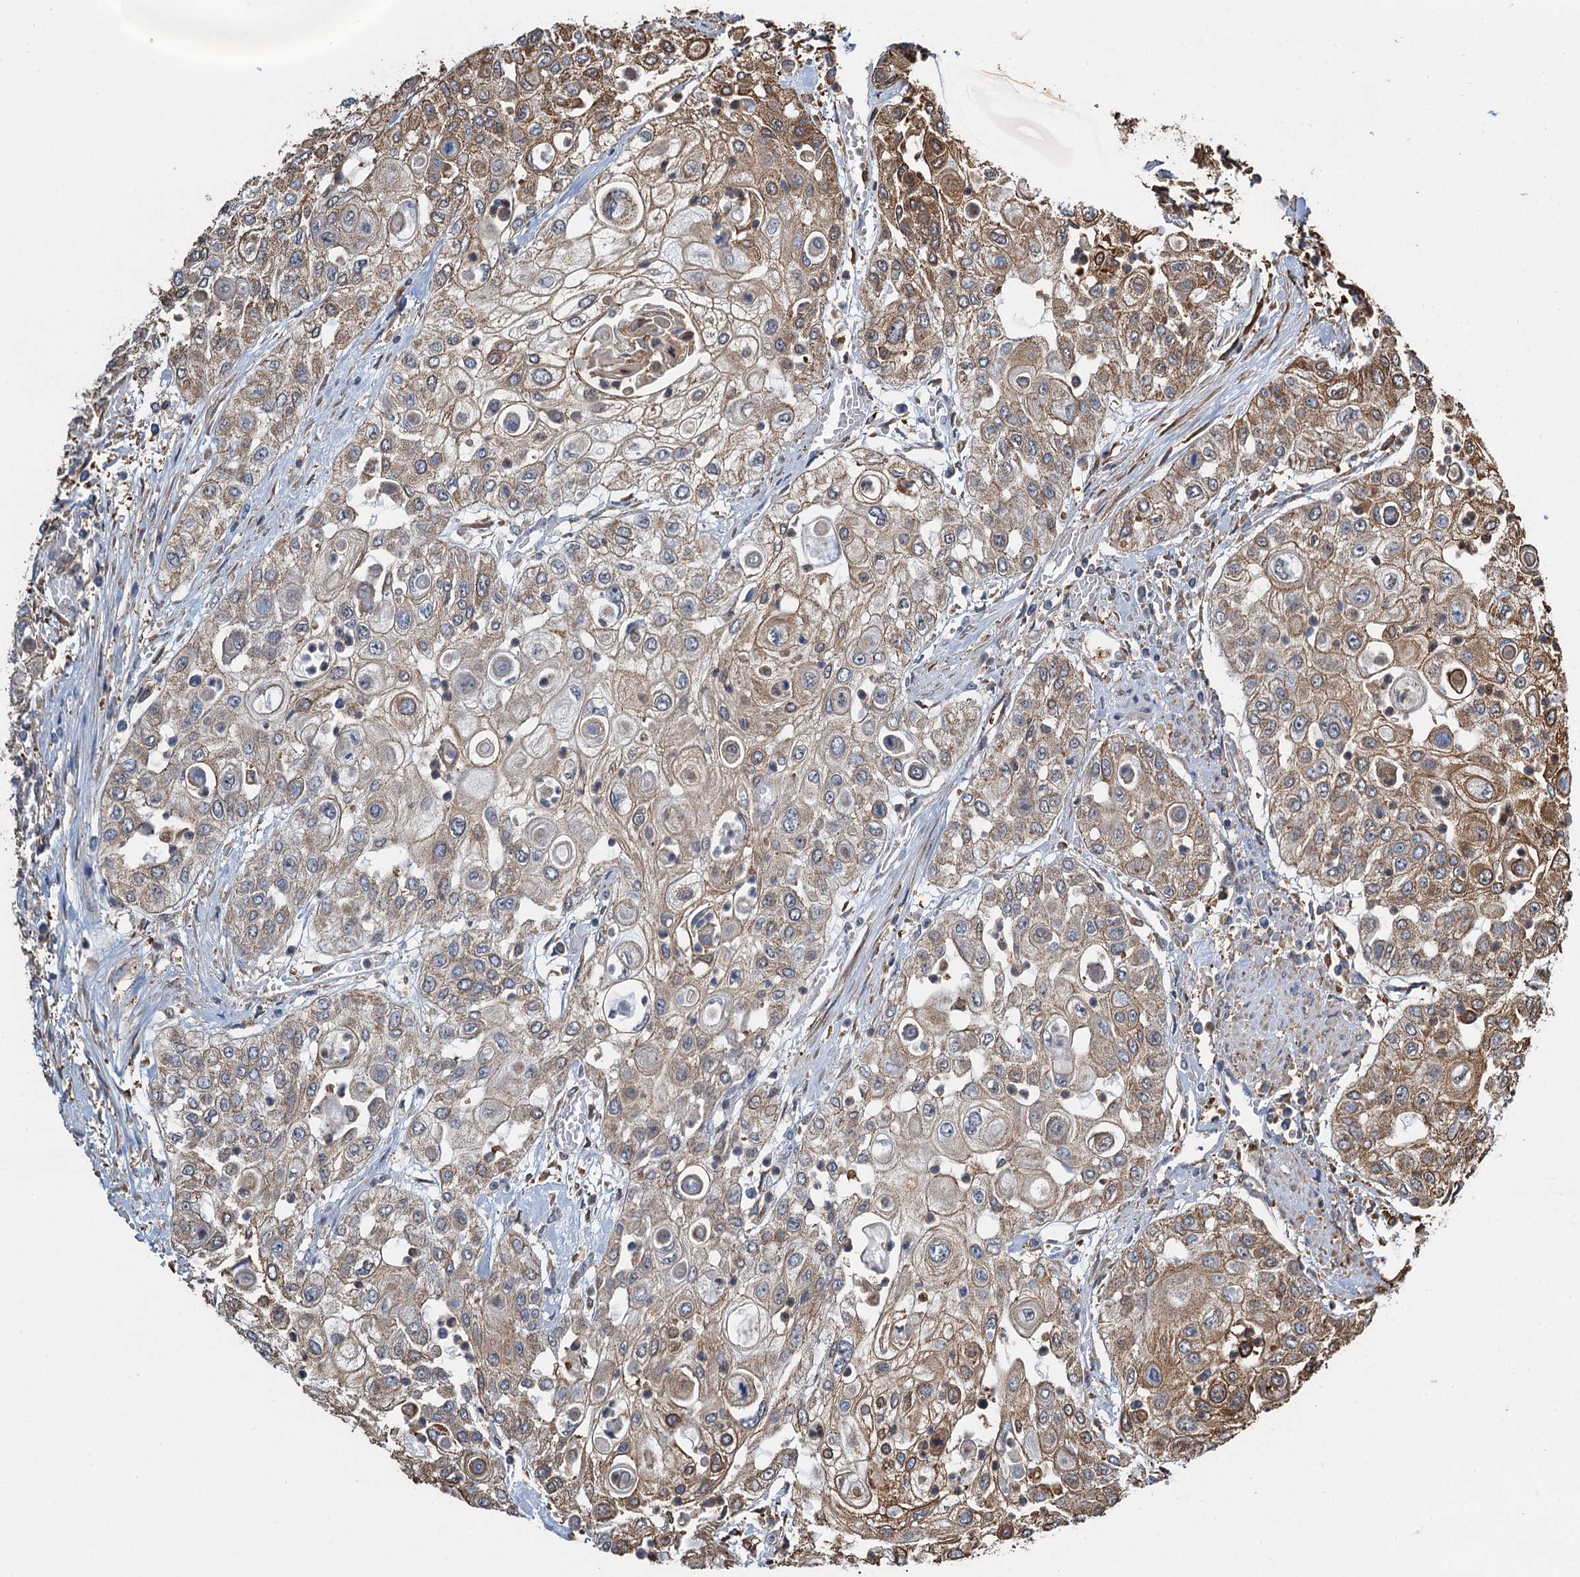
{"staining": {"intensity": "moderate", "quantity": ">75%", "location": "cytoplasmic/membranous"}, "tissue": "urothelial cancer", "cell_type": "Tumor cells", "image_type": "cancer", "snomed": [{"axis": "morphology", "description": "Urothelial carcinoma, High grade"}, {"axis": "topography", "description": "Urinary bladder"}], "caption": "DAB (3,3'-diaminobenzidine) immunohistochemical staining of human high-grade urothelial carcinoma demonstrates moderate cytoplasmic/membranous protein expression in approximately >75% of tumor cells.", "gene": "WHAMM", "patient": {"sex": "female", "age": 79}}